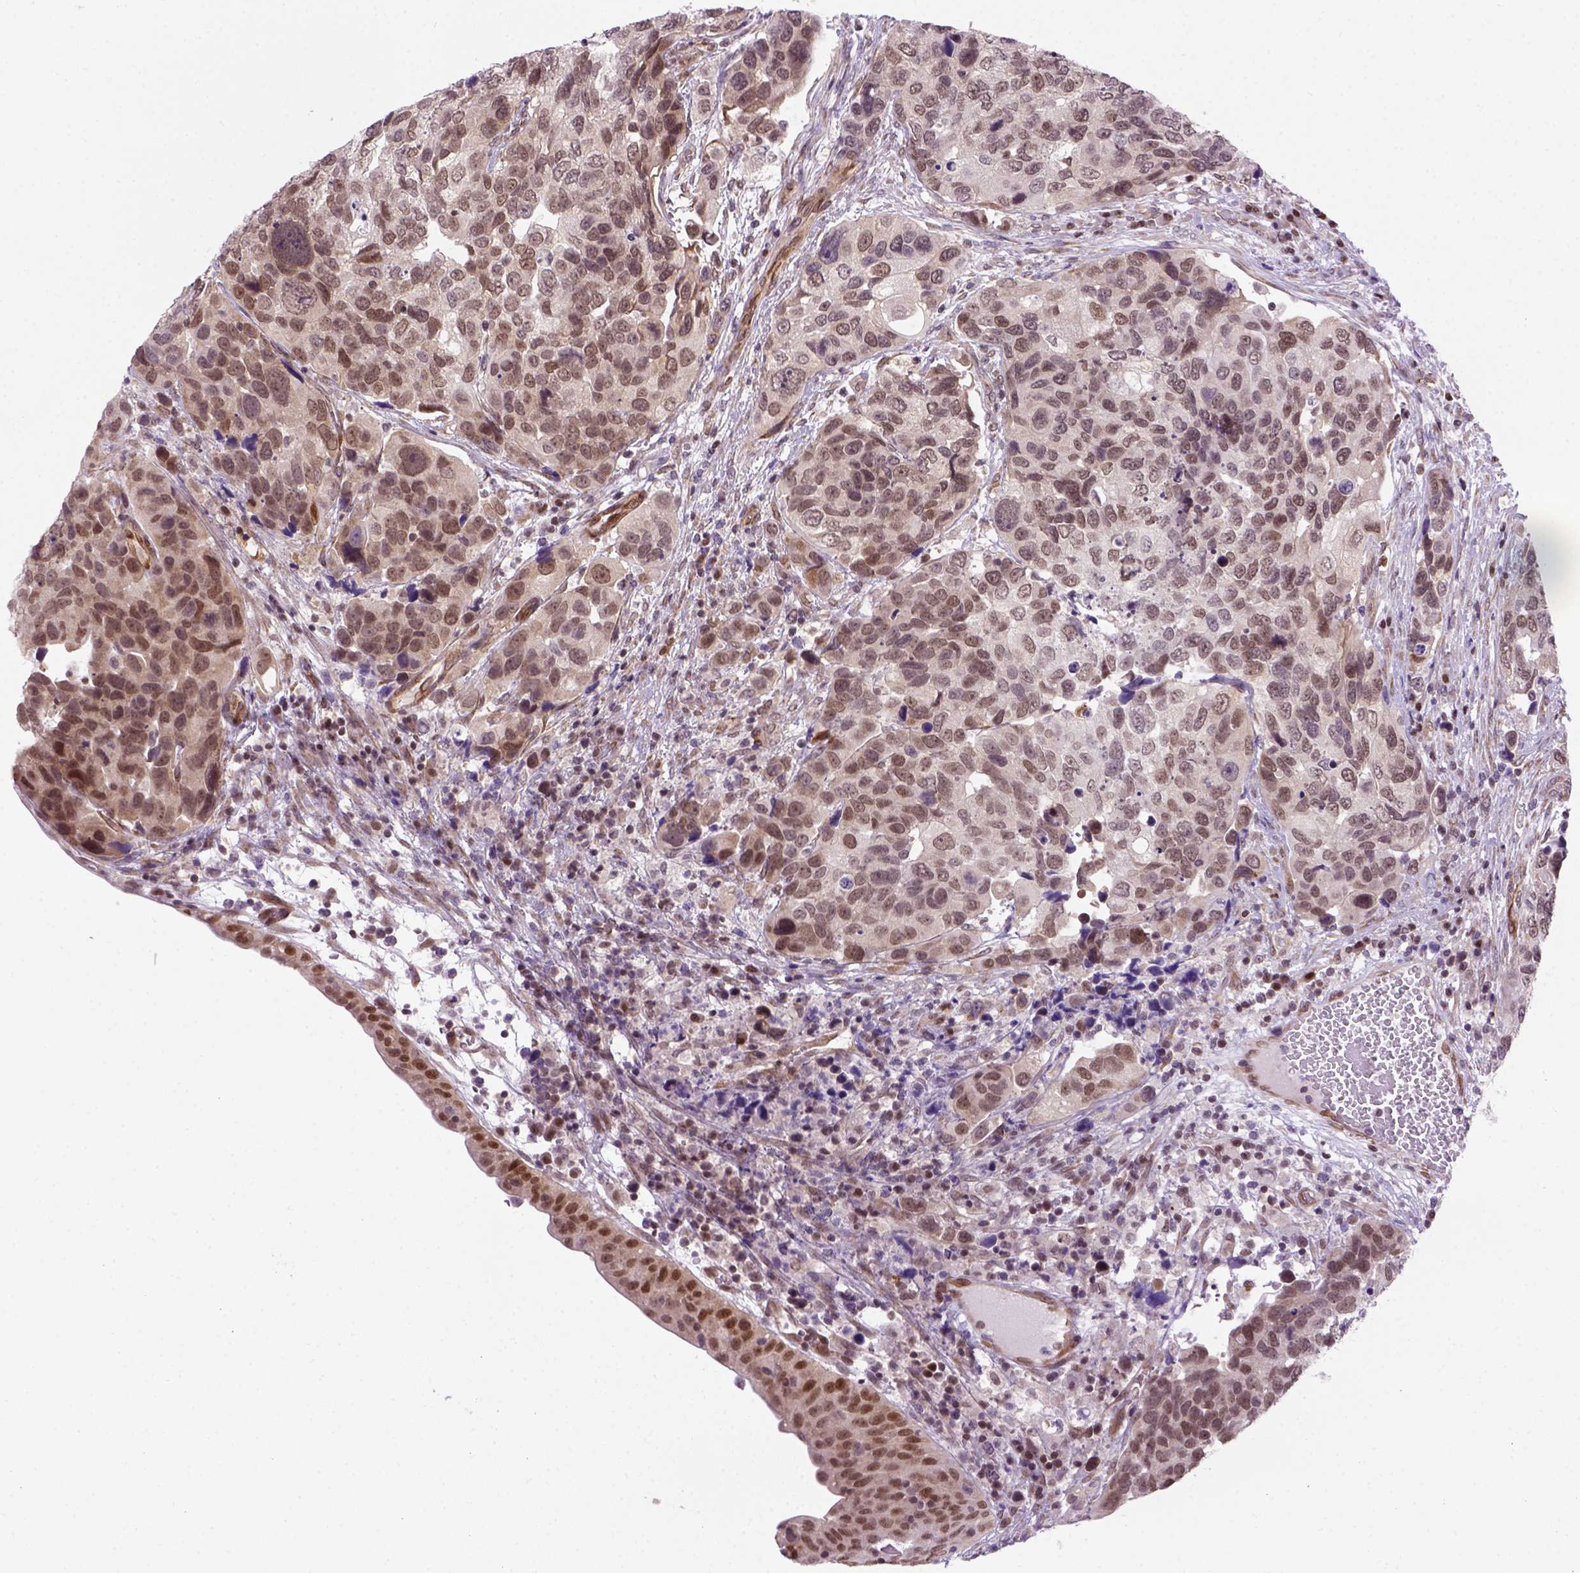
{"staining": {"intensity": "moderate", "quantity": "25%-75%", "location": "nuclear"}, "tissue": "urothelial cancer", "cell_type": "Tumor cells", "image_type": "cancer", "snomed": [{"axis": "morphology", "description": "Urothelial carcinoma, High grade"}, {"axis": "topography", "description": "Urinary bladder"}], "caption": "Brown immunohistochemical staining in human urothelial cancer displays moderate nuclear staining in approximately 25%-75% of tumor cells.", "gene": "MGMT", "patient": {"sex": "male", "age": 60}}